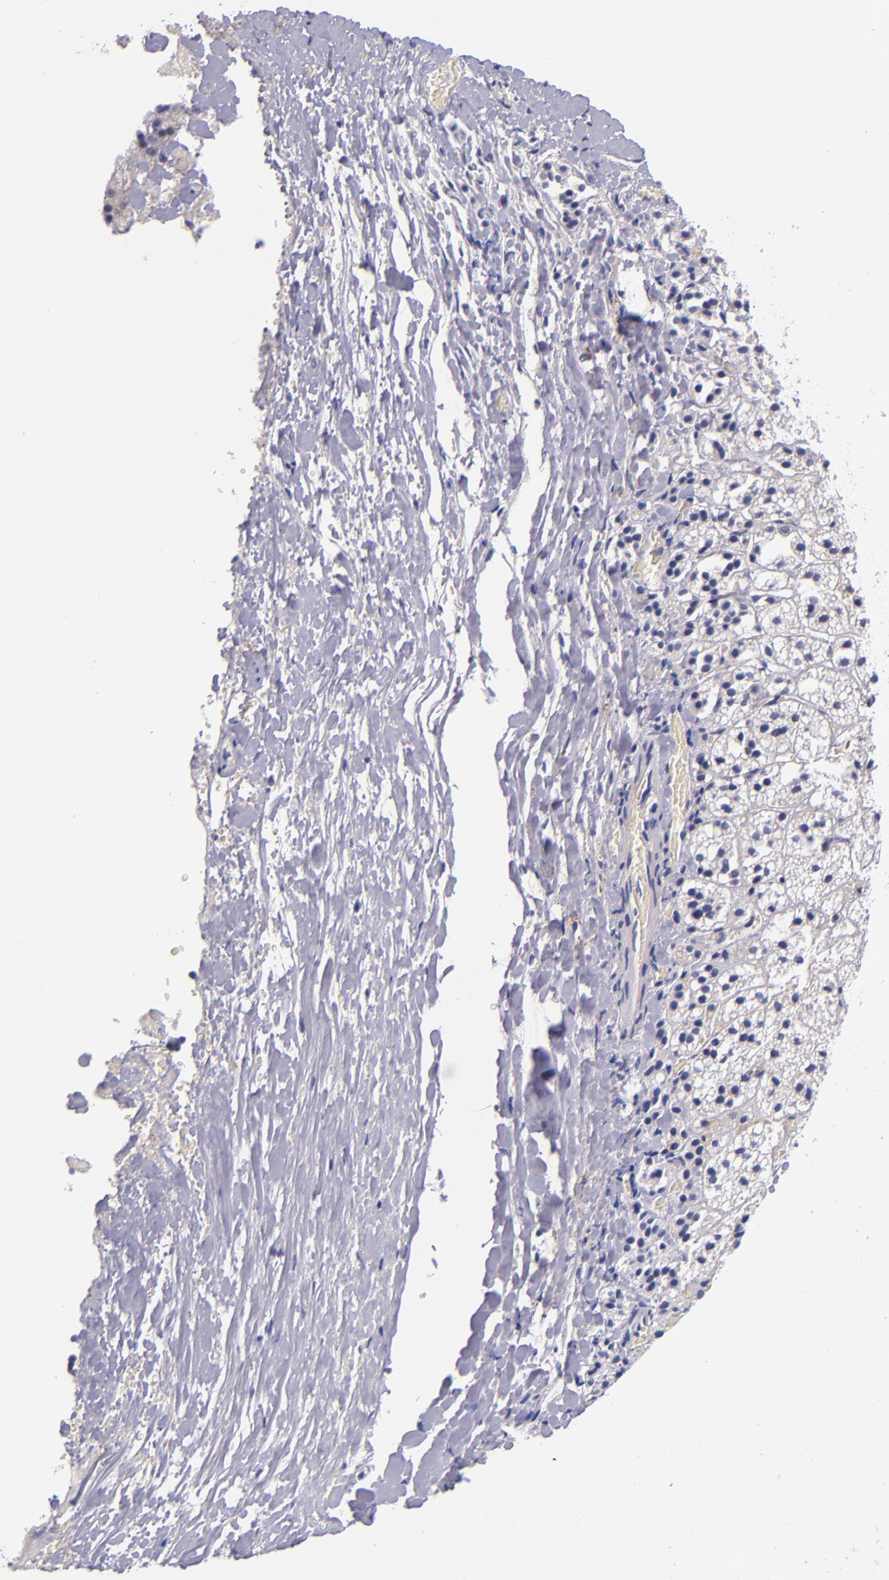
{"staining": {"intensity": "negative", "quantity": "none", "location": "none"}, "tissue": "adrenal gland", "cell_type": "Glandular cells", "image_type": "normal", "snomed": [{"axis": "morphology", "description": "Normal tissue, NOS"}, {"axis": "topography", "description": "Adrenal gland"}], "caption": "IHC micrograph of unremarkable adrenal gland: human adrenal gland stained with DAB (3,3'-diaminobenzidine) displays no significant protein staining in glandular cells.", "gene": "RBP4", "patient": {"sex": "female", "age": 44}}